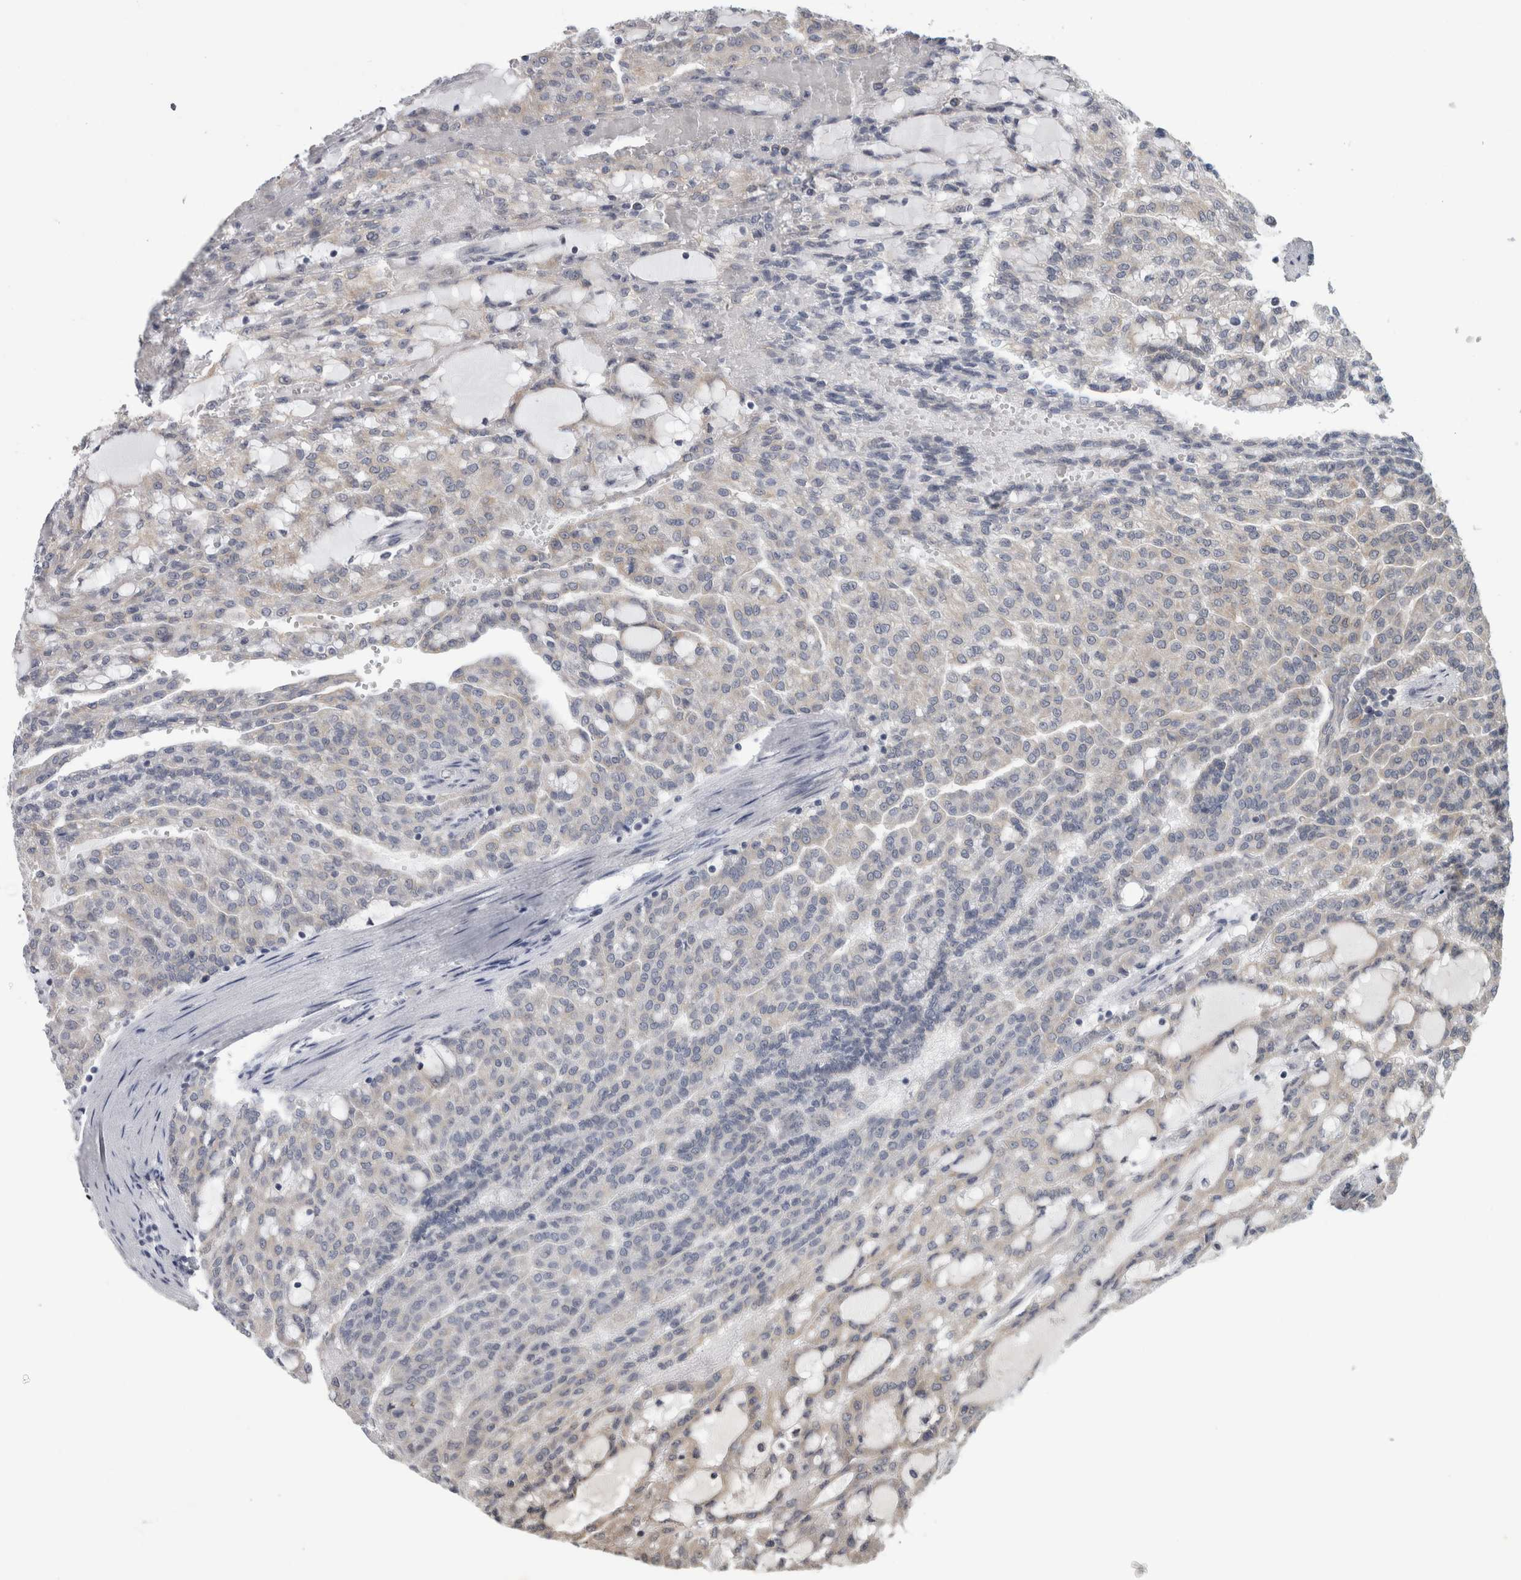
{"staining": {"intensity": "negative", "quantity": "none", "location": "none"}, "tissue": "renal cancer", "cell_type": "Tumor cells", "image_type": "cancer", "snomed": [{"axis": "morphology", "description": "Adenocarcinoma, NOS"}, {"axis": "topography", "description": "Kidney"}], "caption": "Tumor cells show no significant protein staining in renal cancer. (IHC, brightfield microscopy, high magnification).", "gene": "TMEM242", "patient": {"sex": "male", "age": 63}}